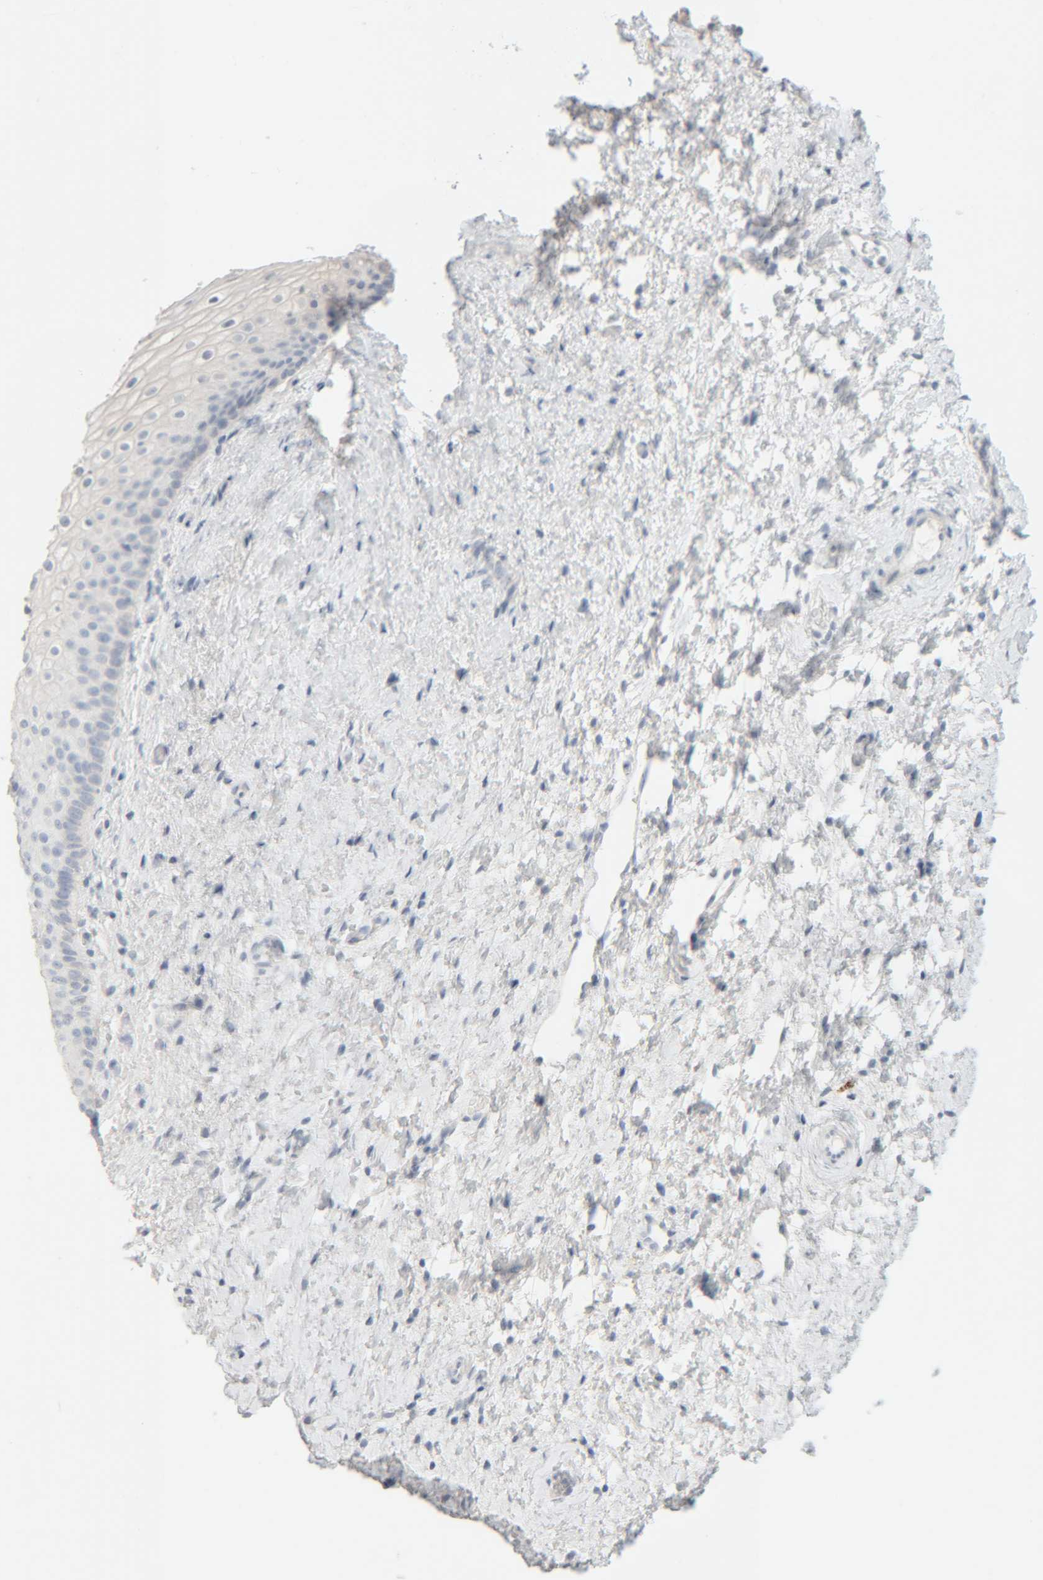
{"staining": {"intensity": "negative", "quantity": "none", "location": "none"}, "tissue": "cervix", "cell_type": "Glandular cells", "image_type": "normal", "snomed": [{"axis": "morphology", "description": "Normal tissue, NOS"}, {"axis": "topography", "description": "Cervix"}], "caption": "An image of cervix stained for a protein exhibits no brown staining in glandular cells.", "gene": "RIDA", "patient": {"sex": "female", "age": 72}}